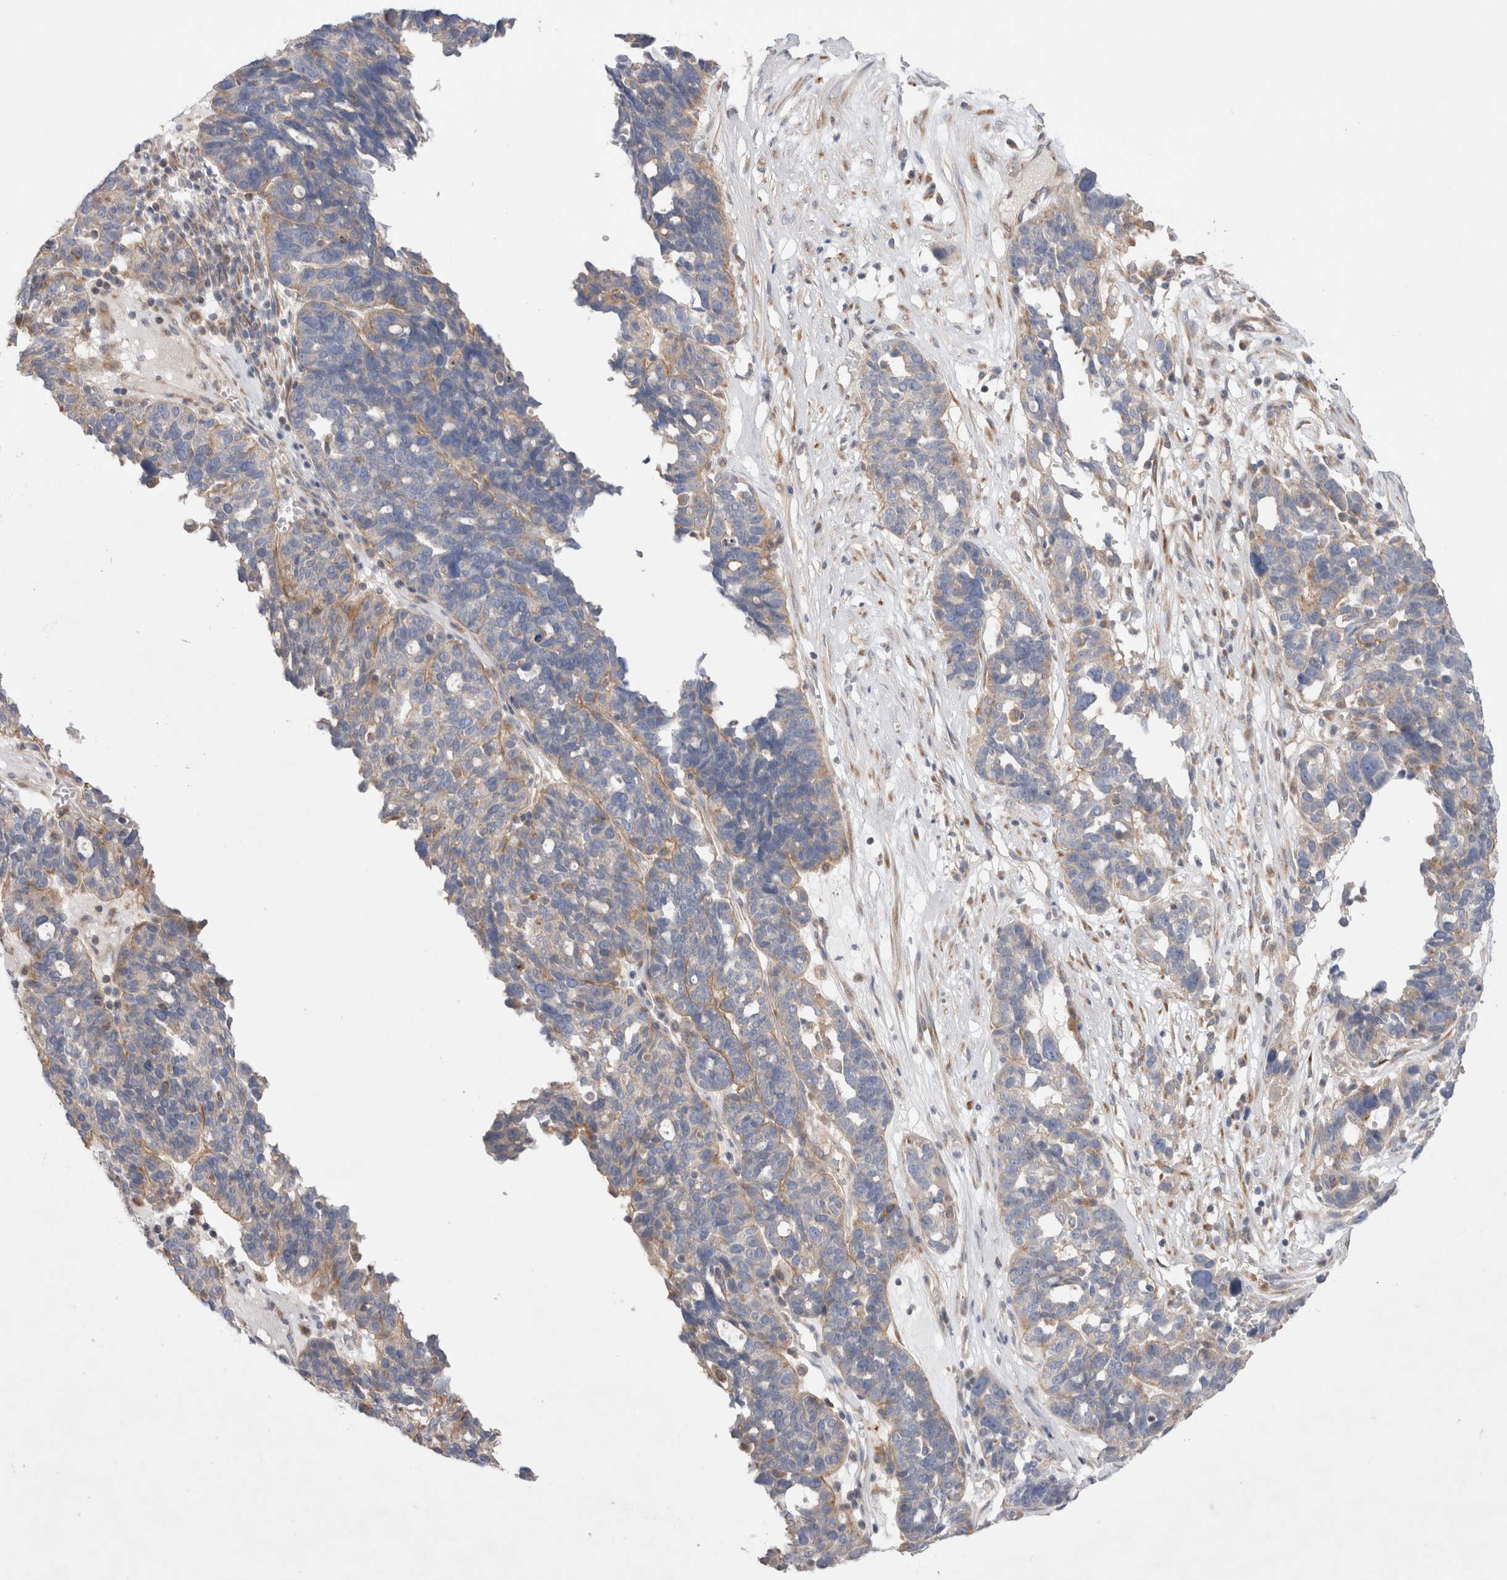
{"staining": {"intensity": "weak", "quantity": "<25%", "location": "cytoplasmic/membranous"}, "tissue": "ovarian cancer", "cell_type": "Tumor cells", "image_type": "cancer", "snomed": [{"axis": "morphology", "description": "Cystadenocarcinoma, serous, NOS"}, {"axis": "topography", "description": "Ovary"}], "caption": "Immunohistochemistry (IHC) image of ovarian serous cystadenocarcinoma stained for a protein (brown), which displays no positivity in tumor cells.", "gene": "TBC1D16", "patient": {"sex": "female", "age": 59}}